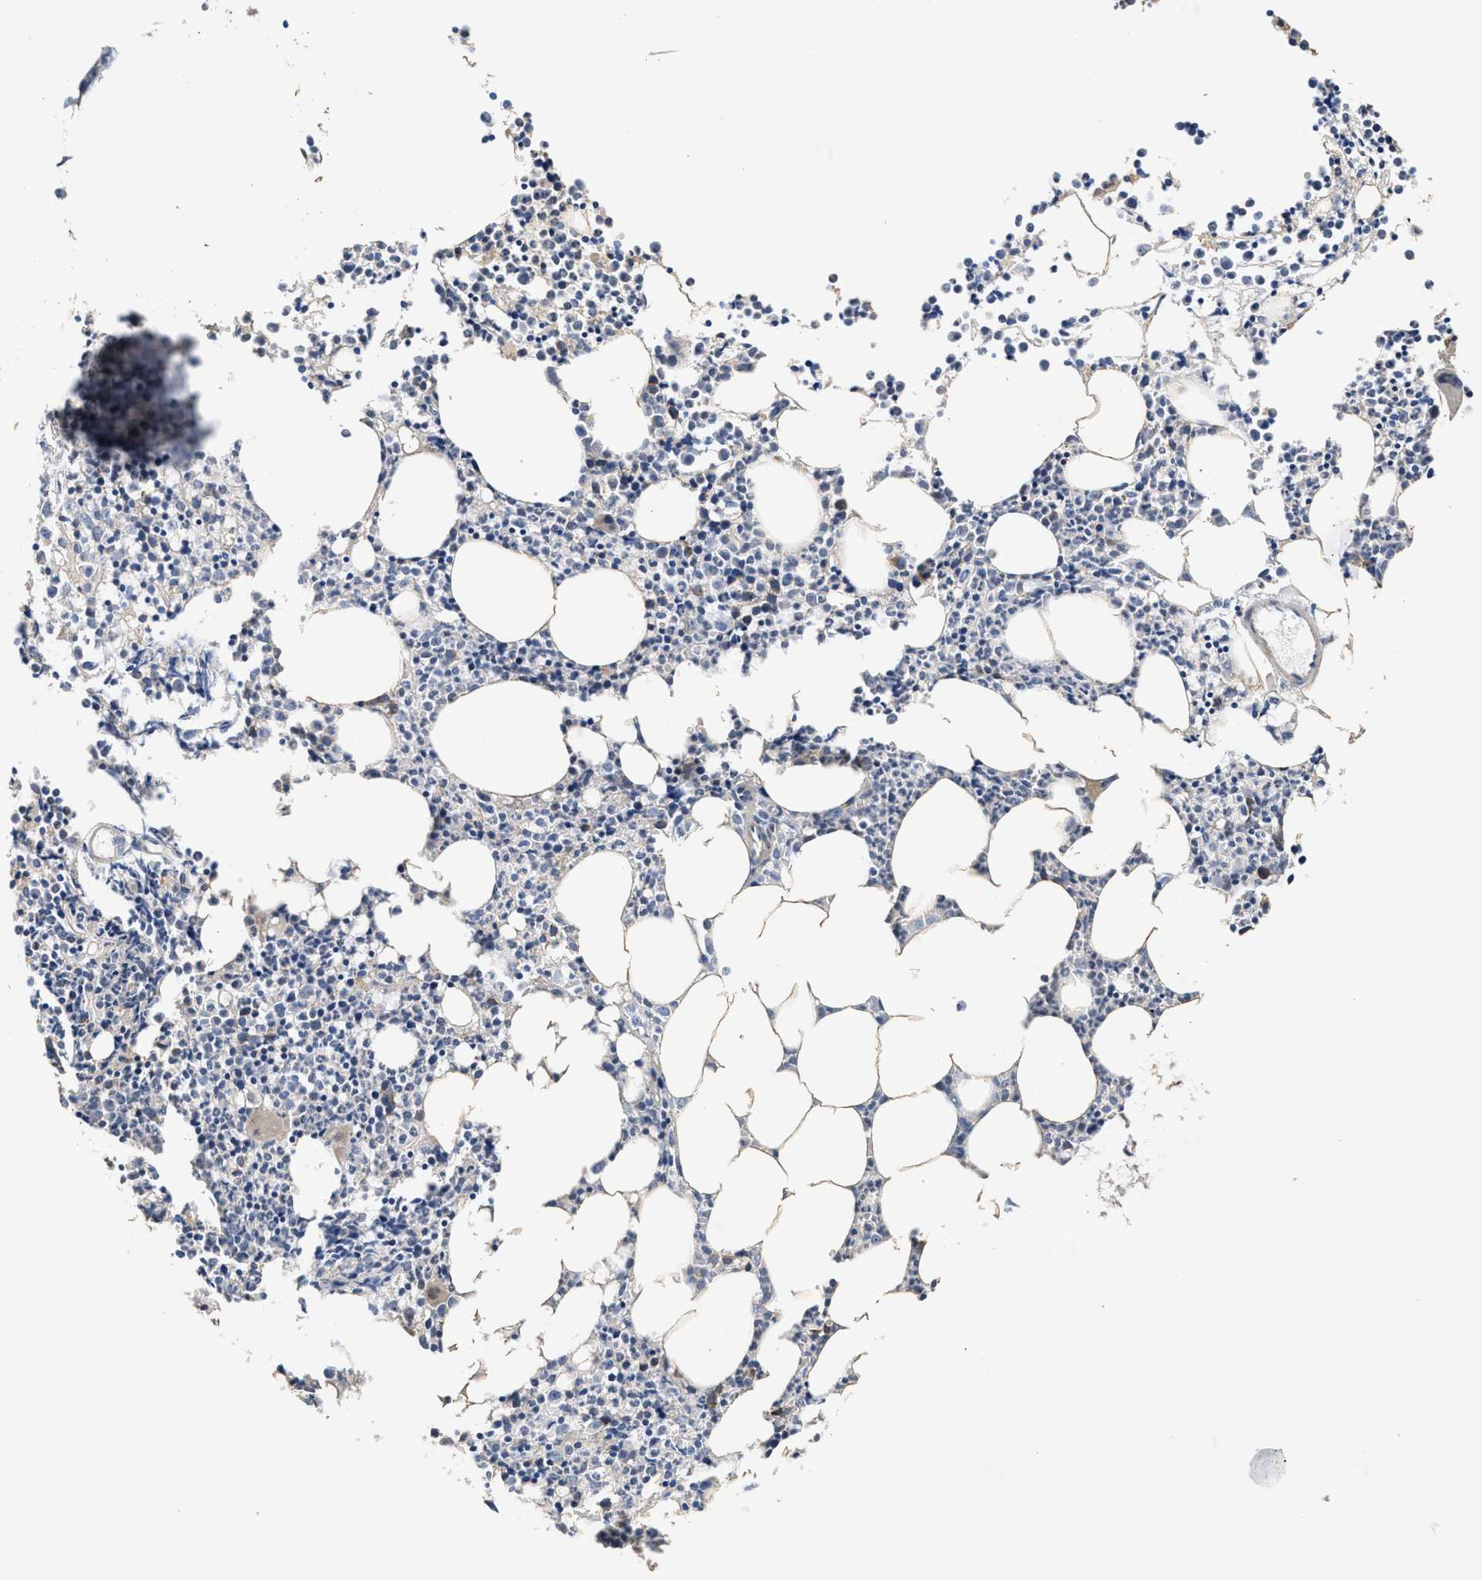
{"staining": {"intensity": "moderate", "quantity": ">75%", "location": "cytoplasmic/membranous,nuclear"}, "tissue": "bone marrow", "cell_type": "Hematopoietic cells", "image_type": "normal", "snomed": [{"axis": "morphology", "description": "Normal tissue, NOS"}, {"axis": "morphology", "description": "Inflammation, NOS"}, {"axis": "topography", "description": "Bone marrow"}], "caption": "The immunohistochemical stain shows moderate cytoplasmic/membranous,nuclear positivity in hematopoietic cells of benign bone marrow.", "gene": "CDPF1", "patient": {"sex": "female", "age": 53}}